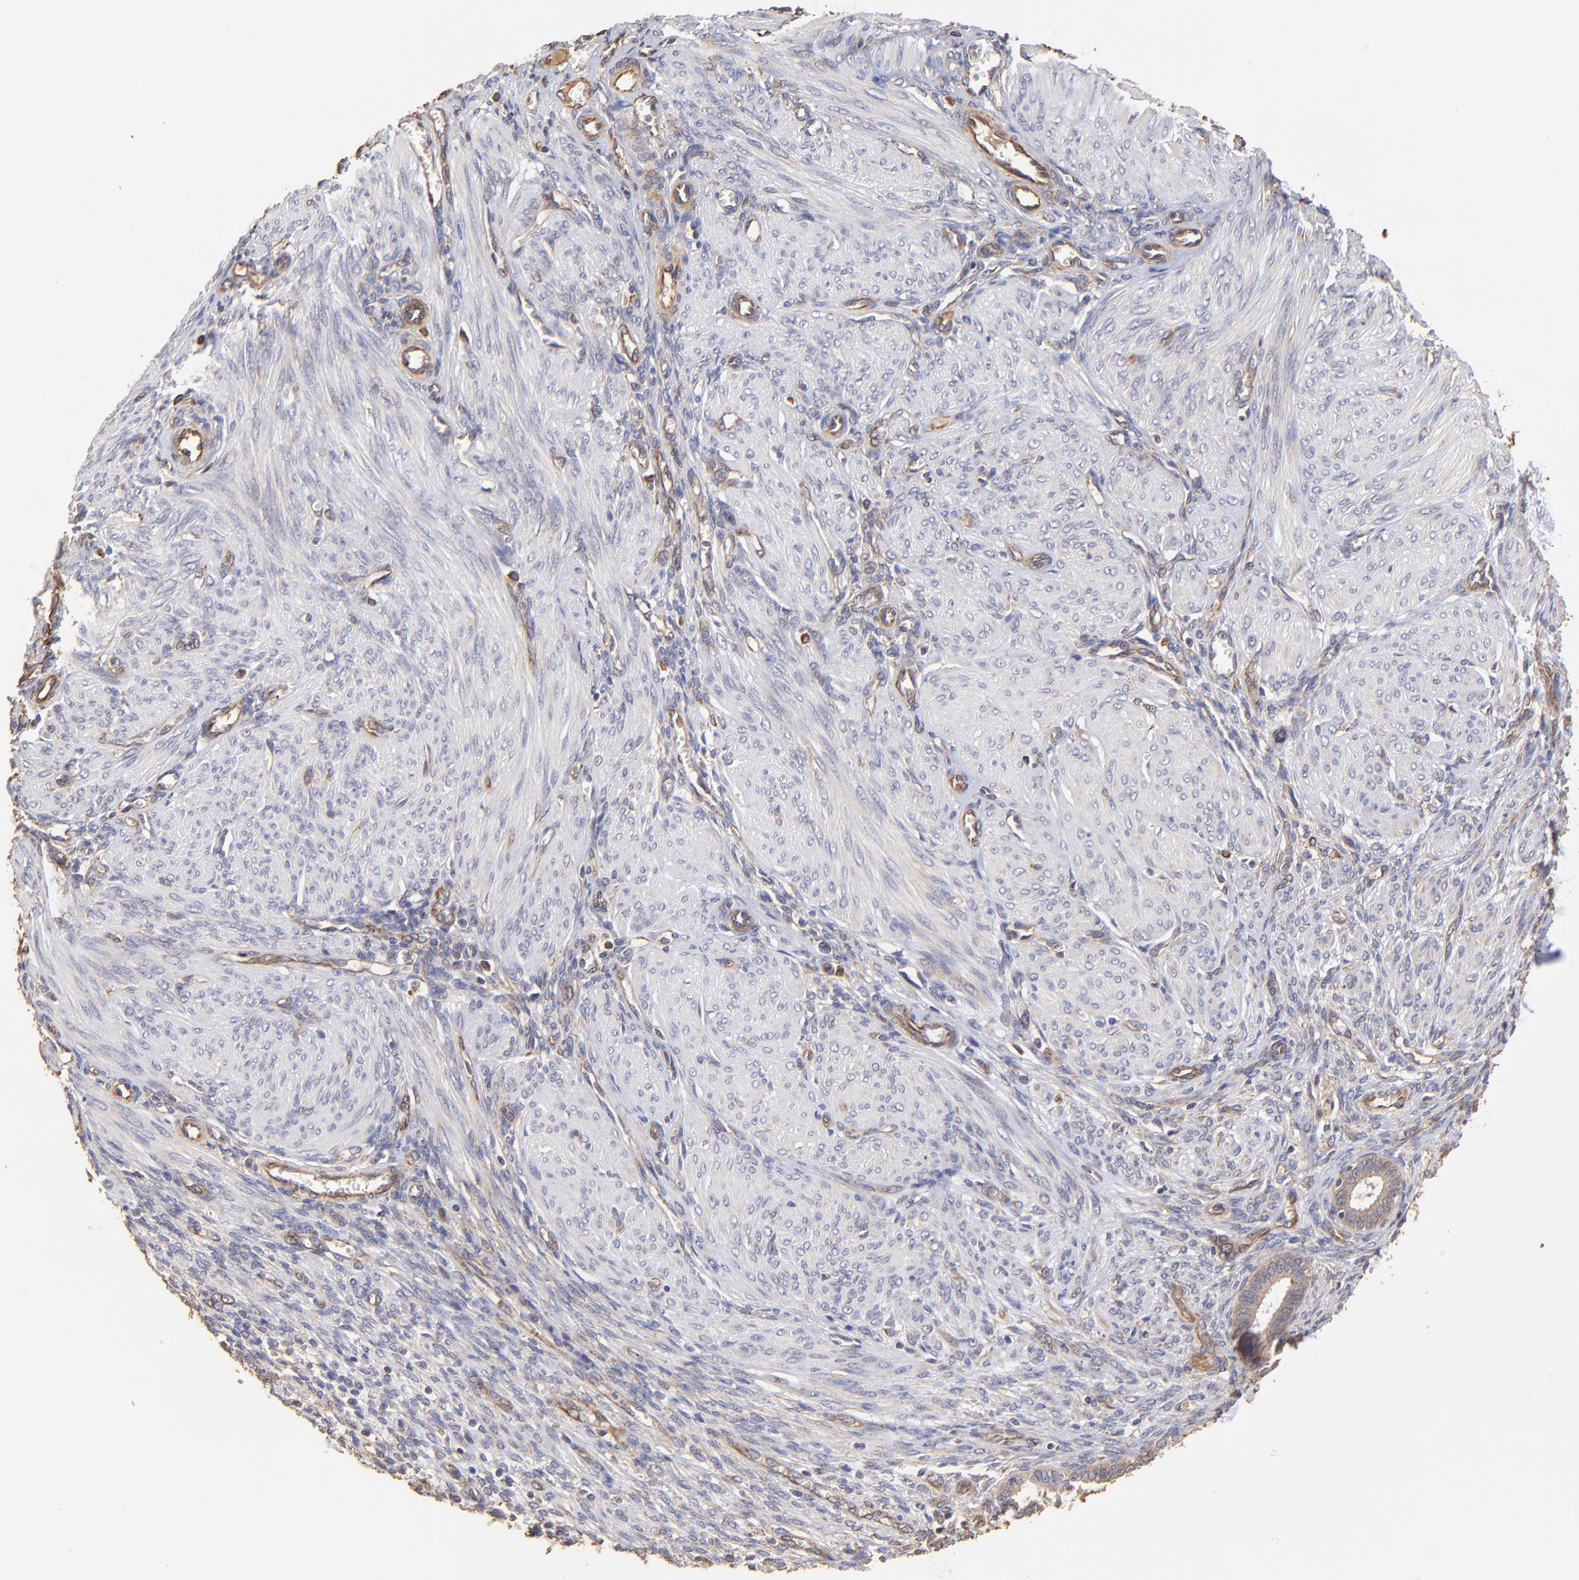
{"staining": {"intensity": "weak", "quantity": "25%-75%", "location": "cytoplasmic/membranous"}, "tissue": "endometrium", "cell_type": "Cells in endometrial stroma", "image_type": "normal", "snomed": [{"axis": "morphology", "description": "Normal tissue, NOS"}, {"axis": "topography", "description": "Endometrium"}], "caption": "A high-resolution image shows immunohistochemistry staining of benign endometrium, which demonstrates weak cytoplasmic/membranous positivity in approximately 25%-75% of cells in endometrial stroma.", "gene": "TNFAIP3", "patient": {"sex": "female", "age": 72}}